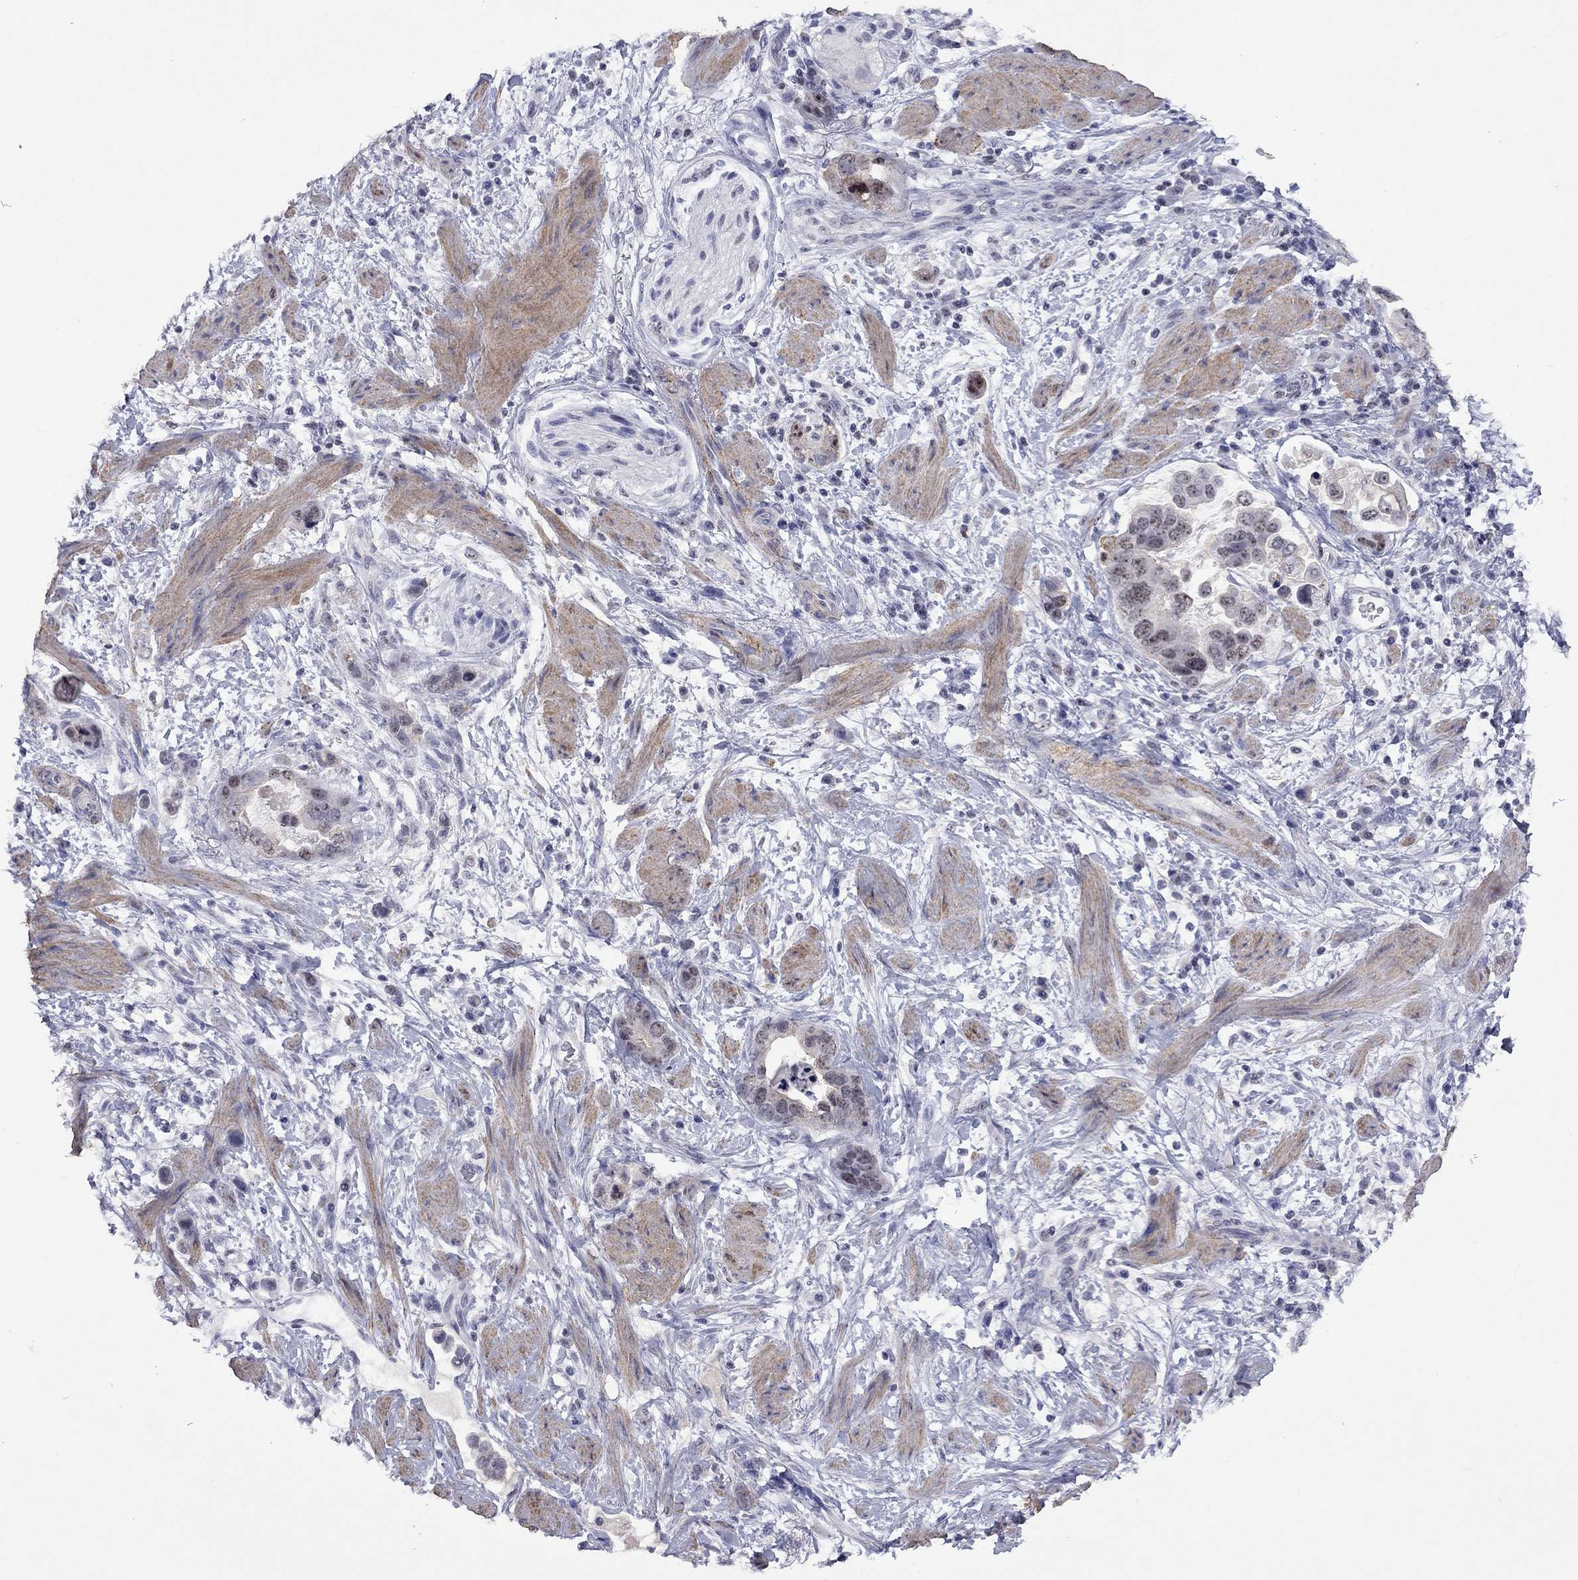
{"staining": {"intensity": "moderate", "quantity": "<25%", "location": "nuclear"}, "tissue": "stomach cancer", "cell_type": "Tumor cells", "image_type": "cancer", "snomed": [{"axis": "morphology", "description": "Adenocarcinoma, NOS"}, {"axis": "topography", "description": "Stomach, lower"}], "caption": "Tumor cells display low levels of moderate nuclear expression in about <25% of cells in stomach adenocarcinoma.", "gene": "SPOUT1", "patient": {"sex": "female", "age": 93}}